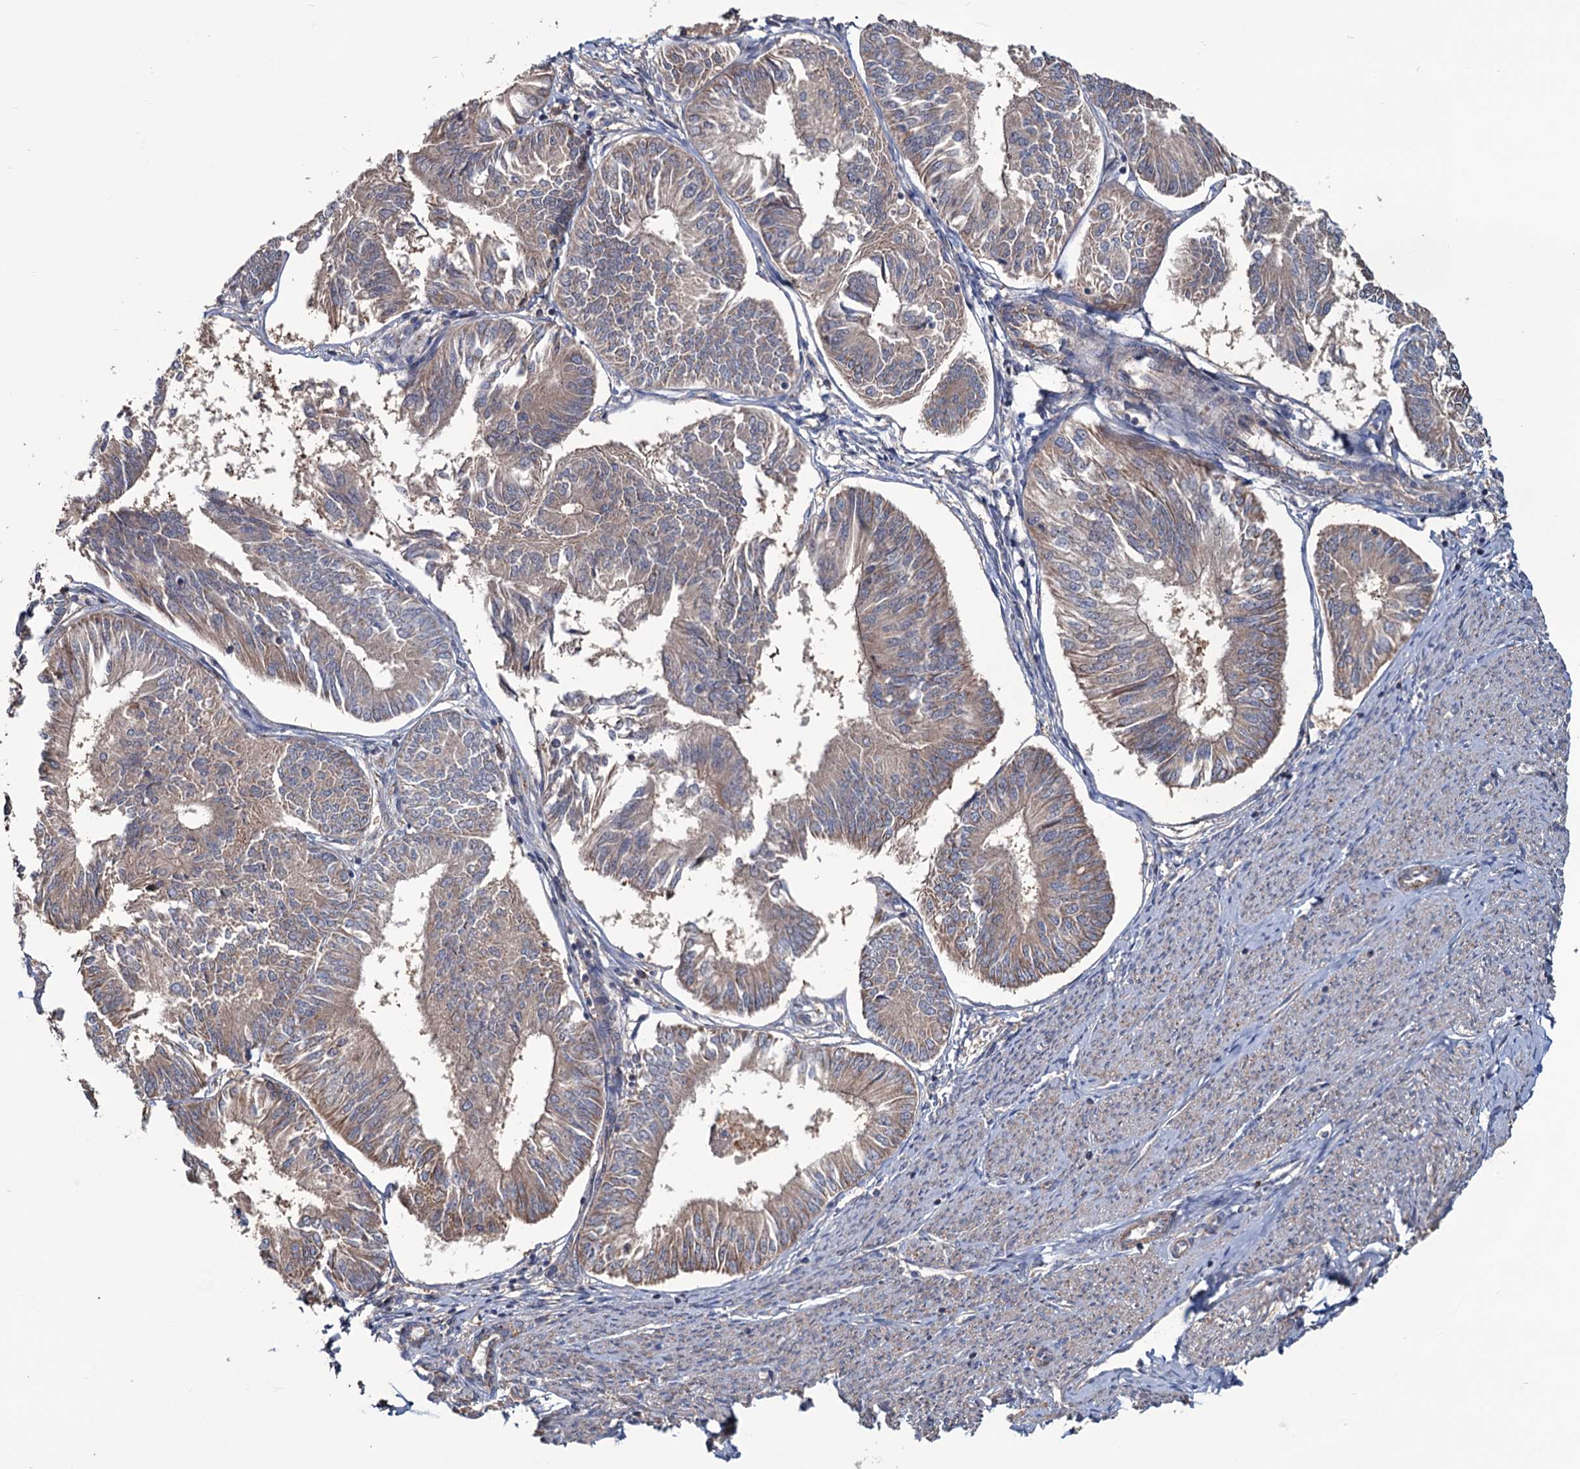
{"staining": {"intensity": "weak", "quantity": "25%-75%", "location": "cytoplasmic/membranous"}, "tissue": "endometrial cancer", "cell_type": "Tumor cells", "image_type": "cancer", "snomed": [{"axis": "morphology", "description": "Adenocarcinoma, NOS"}, {"axis": "topography", "description": "Endometrium"}], "caption": "Protein analysis of adenocarcinoma (endometrial) tissue shows weak cytoplasmic/membranous staining in approximately 25%-75% of tumor cells.", "gene": "MTRR", "patient": {"sex": "female", "age": 58}}